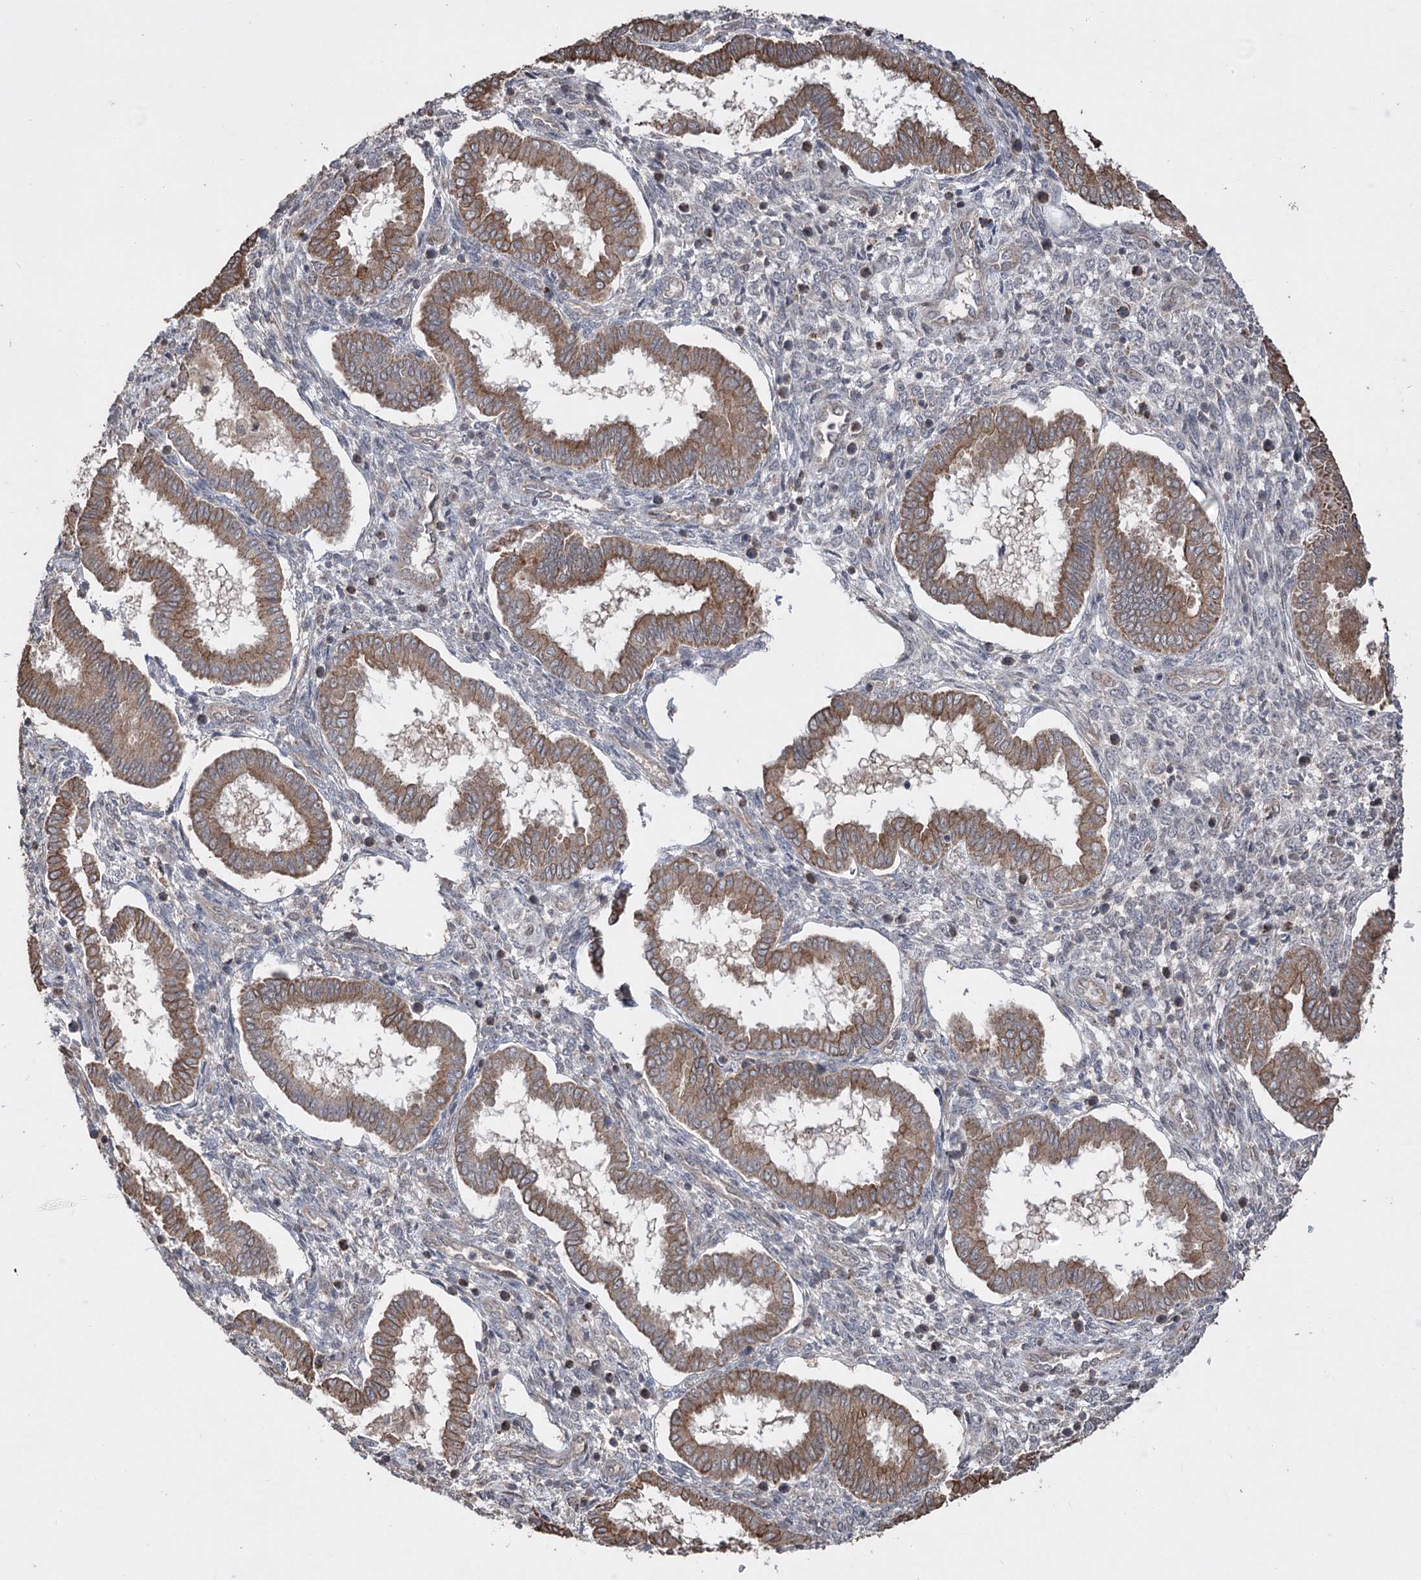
{"staining": {"intensity": "negative", "quantity": "none", "location": "none"}, "tissue": "endometrium", "cell_type": "Cells in endometrial stroma", "image_type": "normal", "snomed": [{"axis": "morphology", "description": "Normal tissue, NOS"}, {"axis": "topography", "description": "Endometrium"}], "caption": "IHC photomicrograph of normal endometrium stained for a protein (brown), which demonstrates no expression in cells in endometrial stroma.", "gene": "CPNE8", "patient": {"sex": "female", "age": 24}}